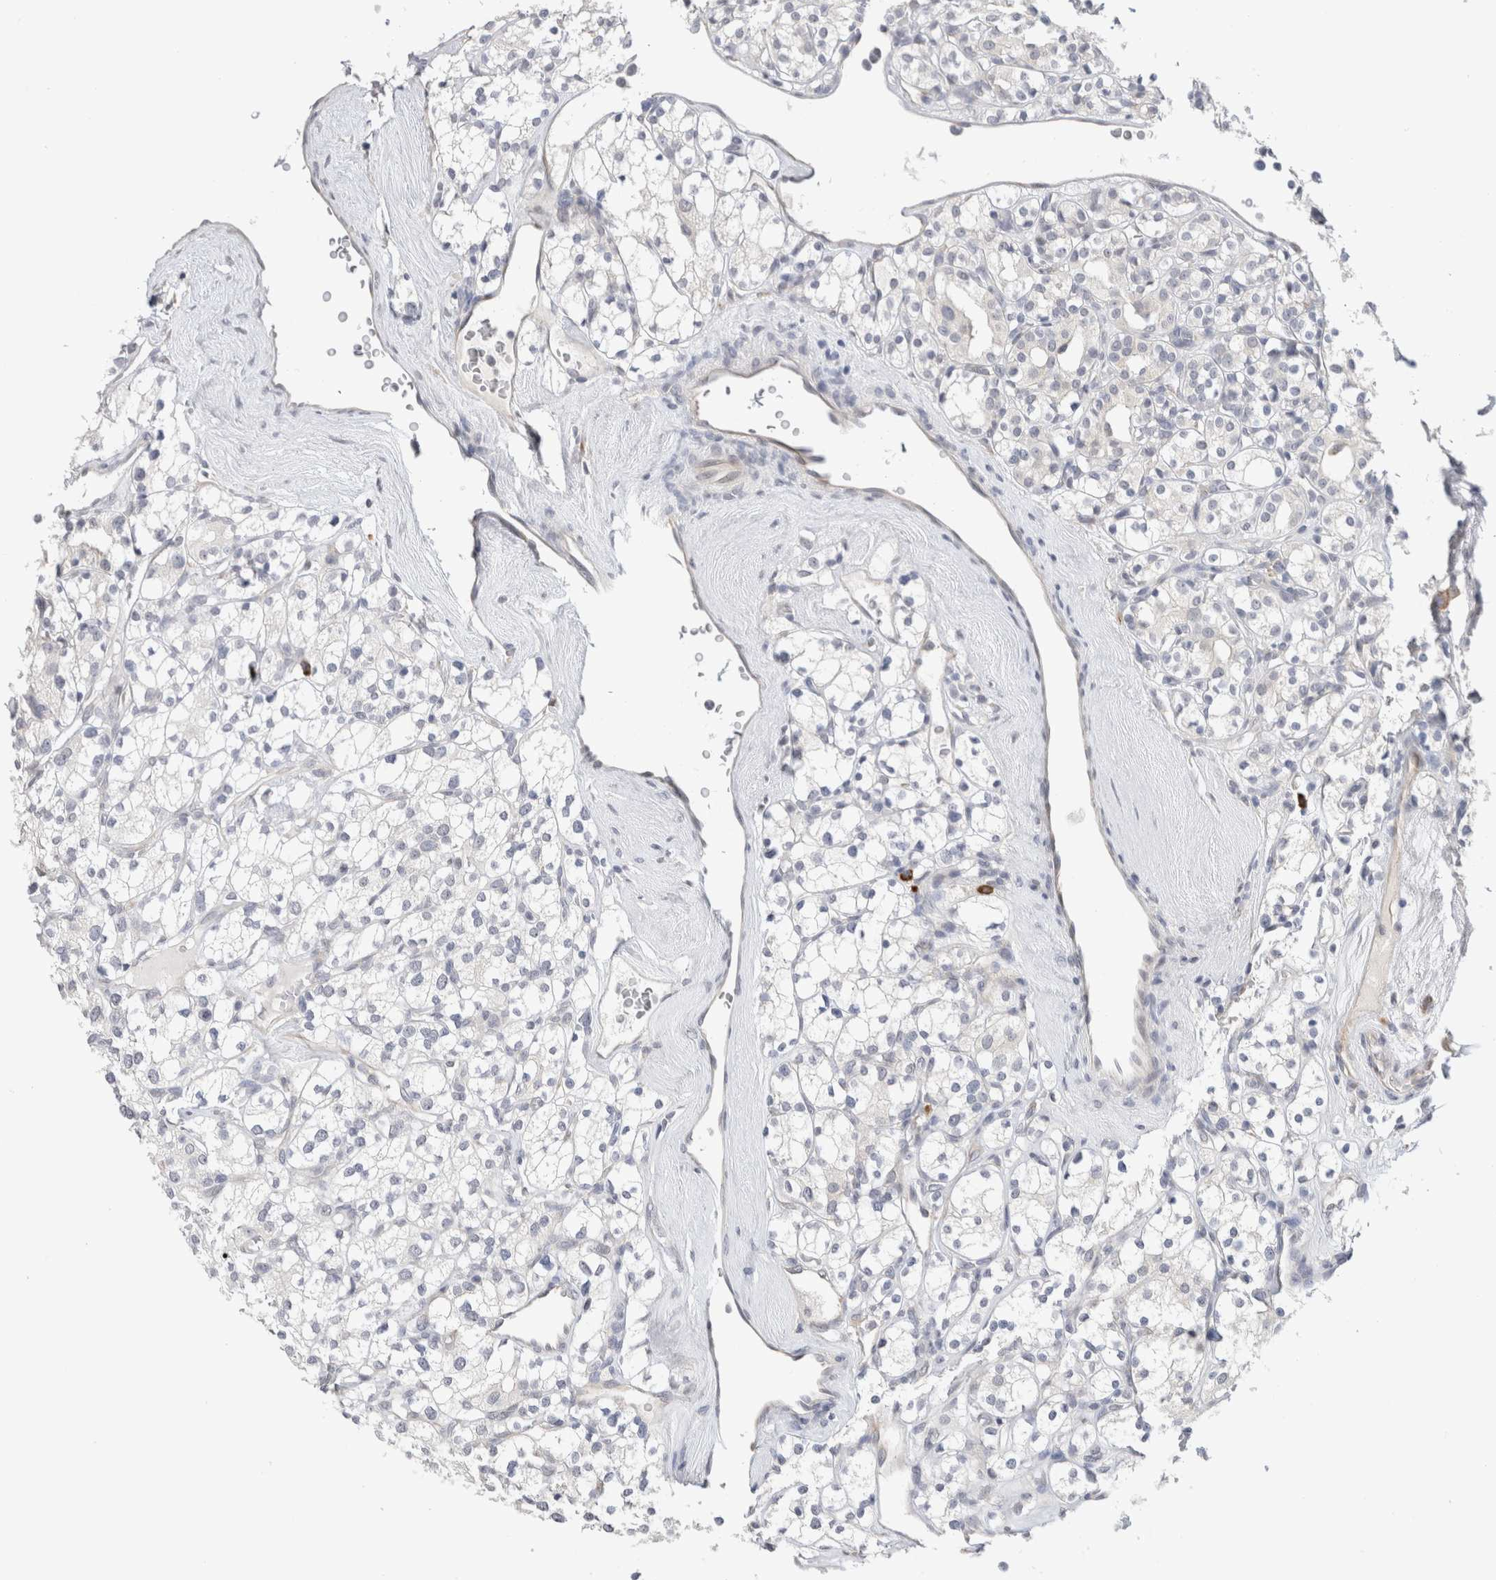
{"staining": {"intensity": "negative", "quantity": "none", "location": "none"}, "tissue": "renal cancer", "cell_type": "Tumor cells", "image_type": "cancer", "snomed": [{"axis": "morphology", "description": "Adenocarcinoma, NOS"}, {"axis": "topography", "description": "Kidney"}], "caption": "Tumor cells show no significant protein expression in renal cancer. Nuclei are stained in blue.", "gene": "HDLBP", "patient": {"sex": "male", "age": 77}}